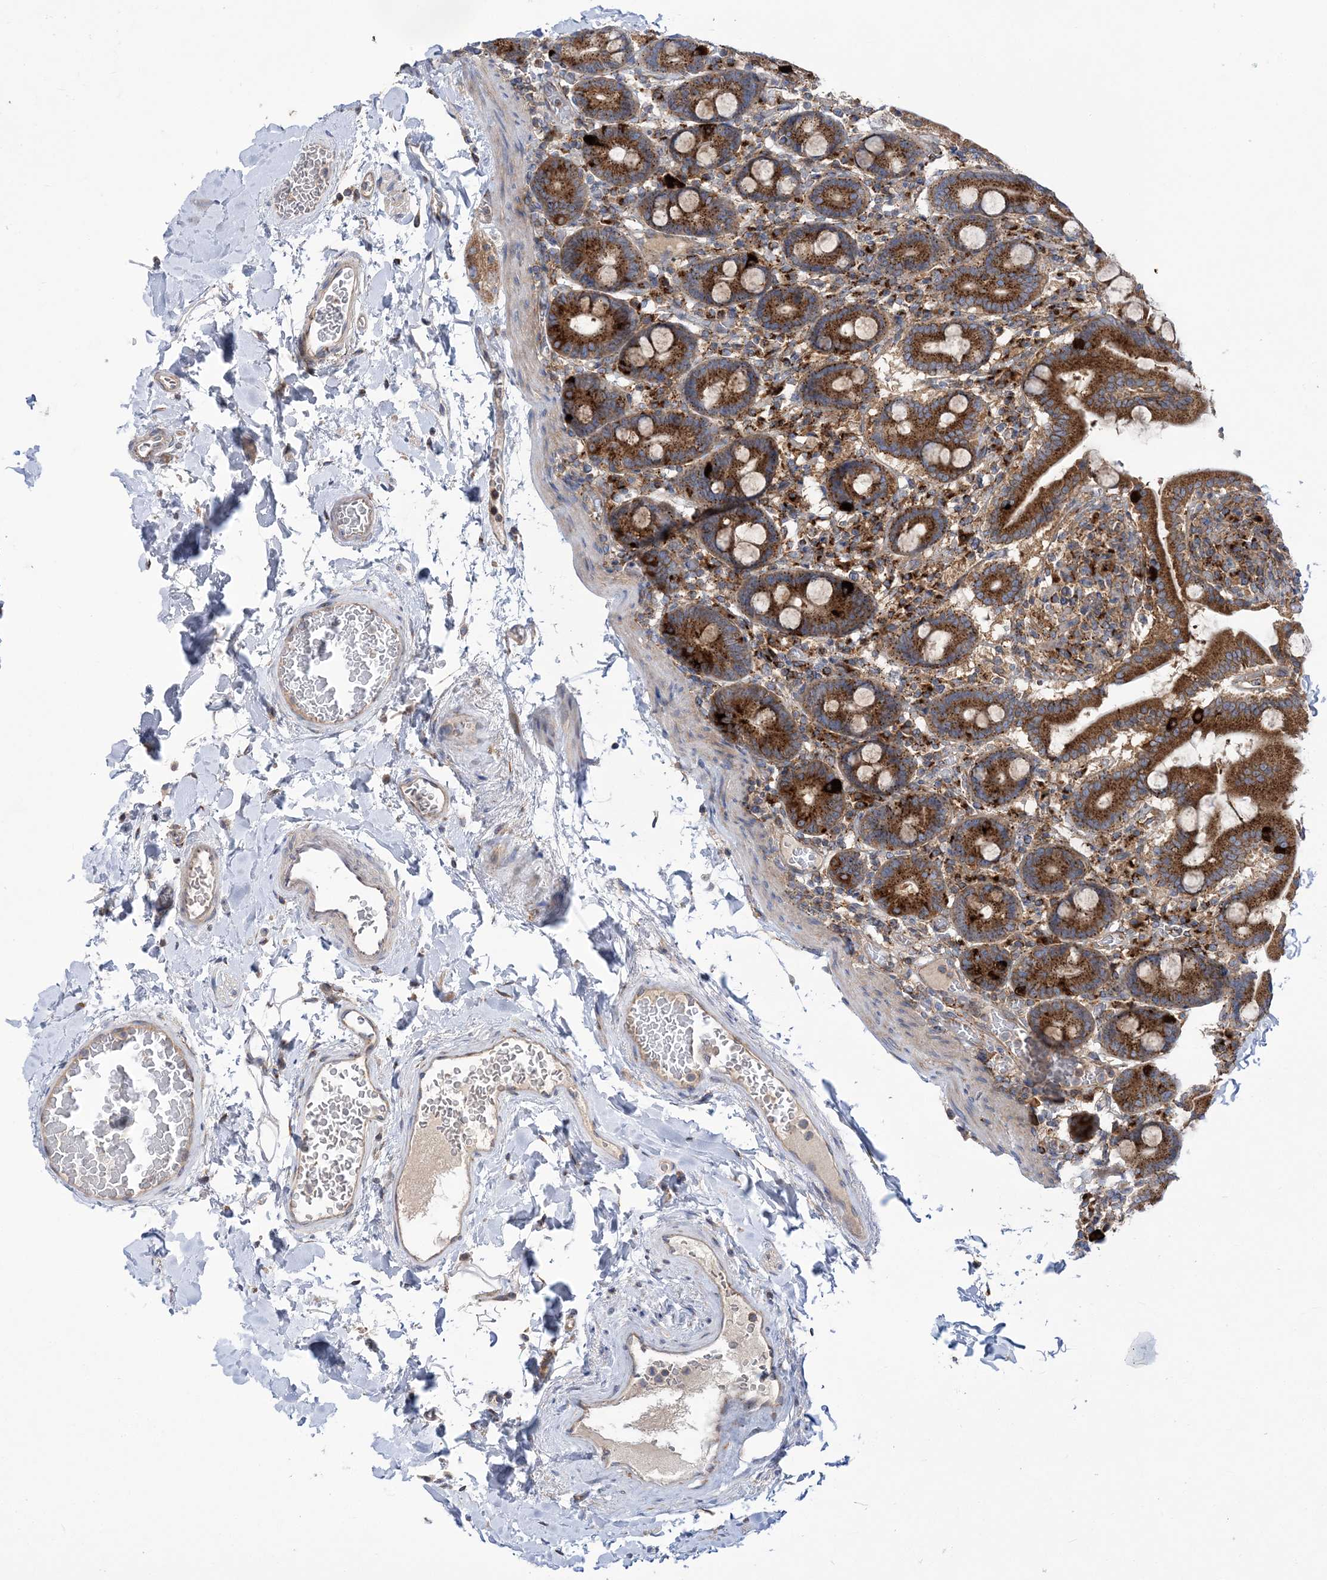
{"staining": {"intensity": "strong", "quantity": ">75%", "location": "cytoplasmic/membranous"}, "tissue": "duodenum", "cell_type": "Glandular cells", "image_type": "normal", "snomed": [{"axis": "morphology", "description": "Normal tissue, NOS"}, {"axis": "topography", "description": "Duodenum"}], "caption": "A high amount of strong cytoplasmic/membranous expression is seen in about >75% of glandular cells in normal duodenum. (brown staining indicates protein expression, while blue staining denotes nuclei).", "gene": "COPB2", "patient": {"sex": "male", "age": 55}}